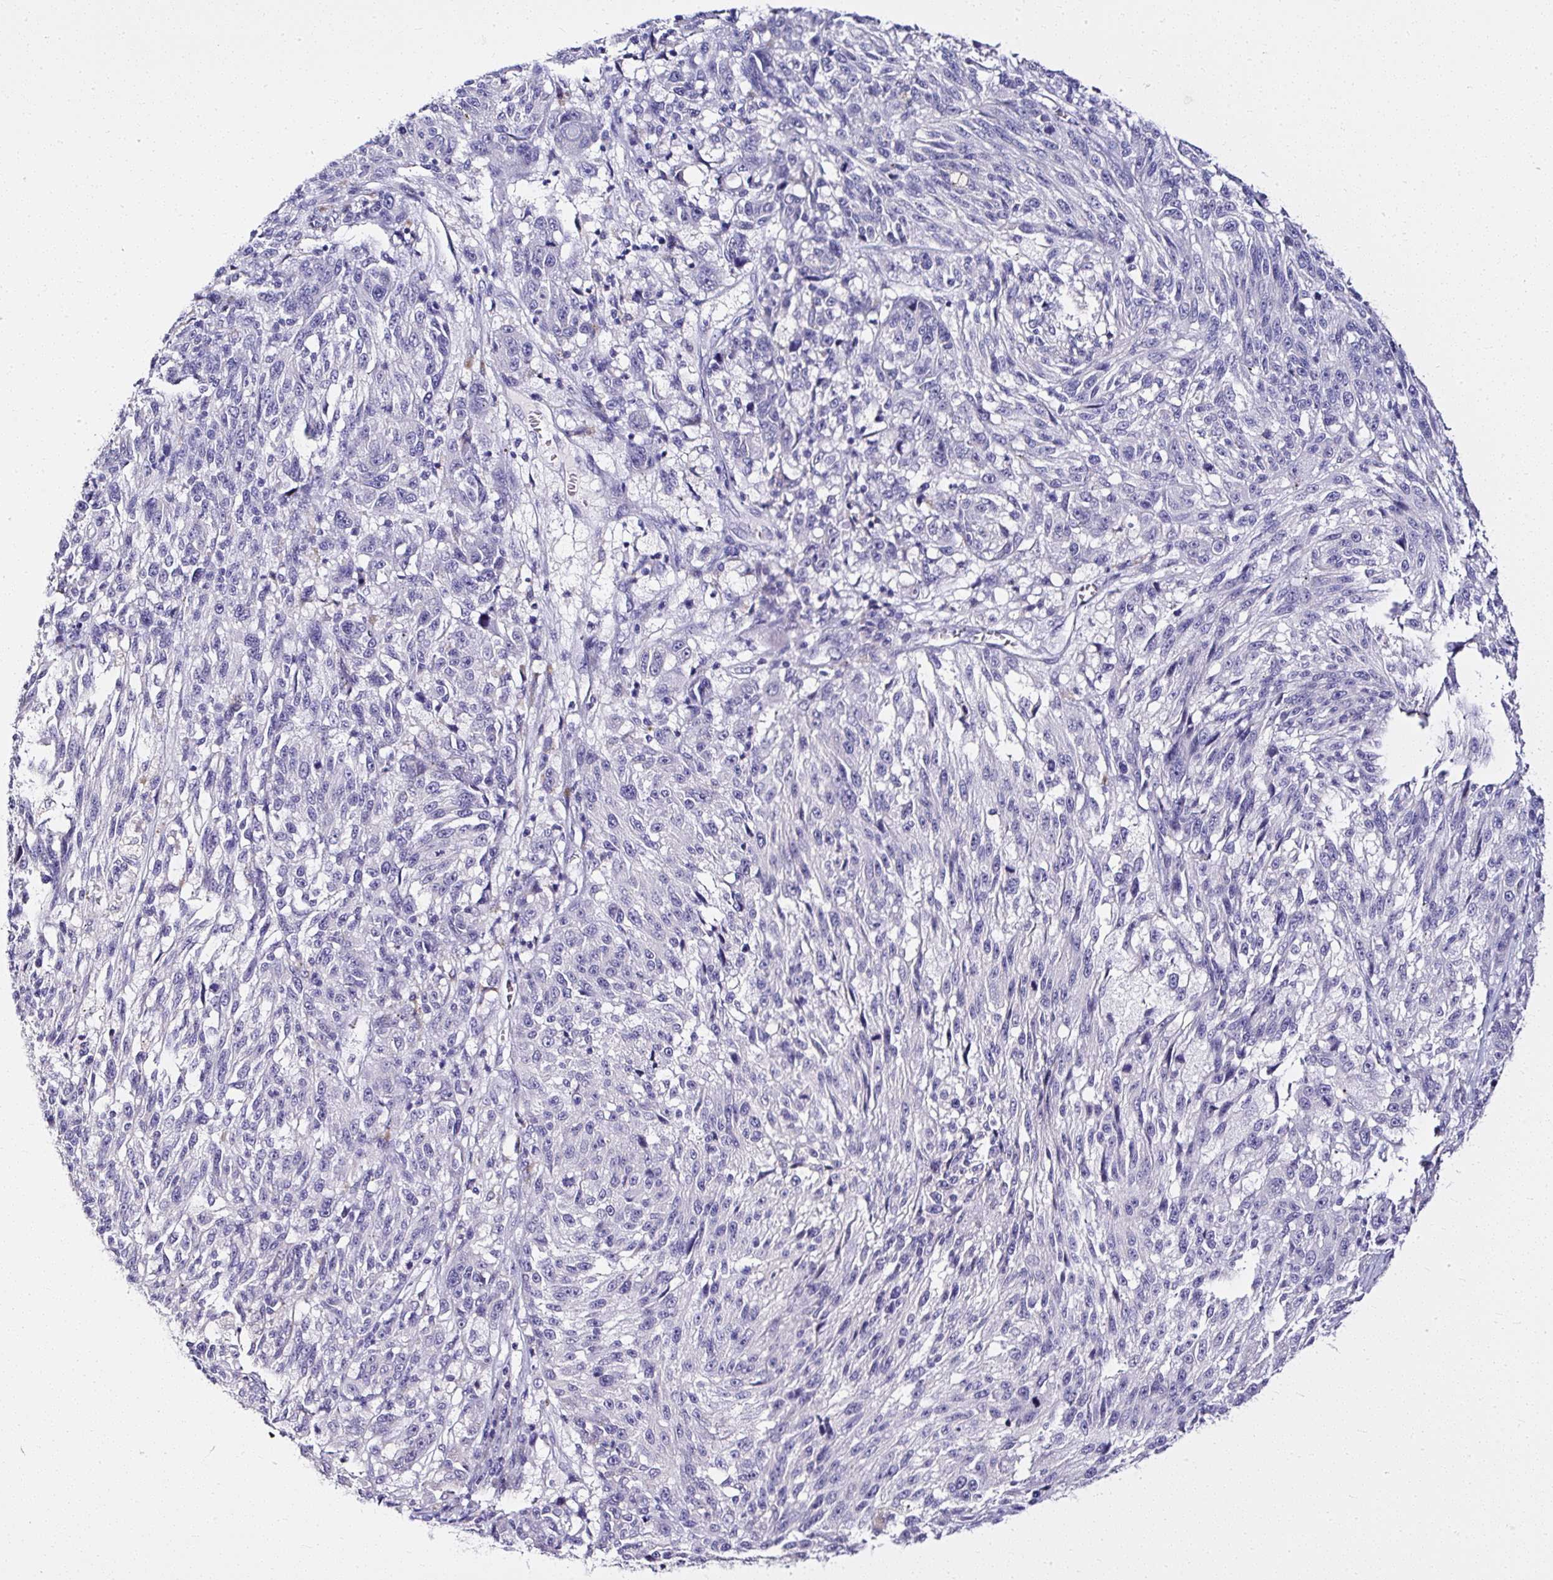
{"staining": {"intensity": "negative", "quantity": "none", "location": "none"}, "tissue": "melanoma", "cell_type": "Tumor cells", "image_type": "cancer", "snomed": [{"axis": "morphology", "description": "Malignant melanoma, NOS"}, {"axis": "topography", "description": "Skin"}], "caption": "Tumor cells show no significant staining in malignant melanoma.", "gene": "ATP2A1", "patient": {"sex": "male", "age": 53}}